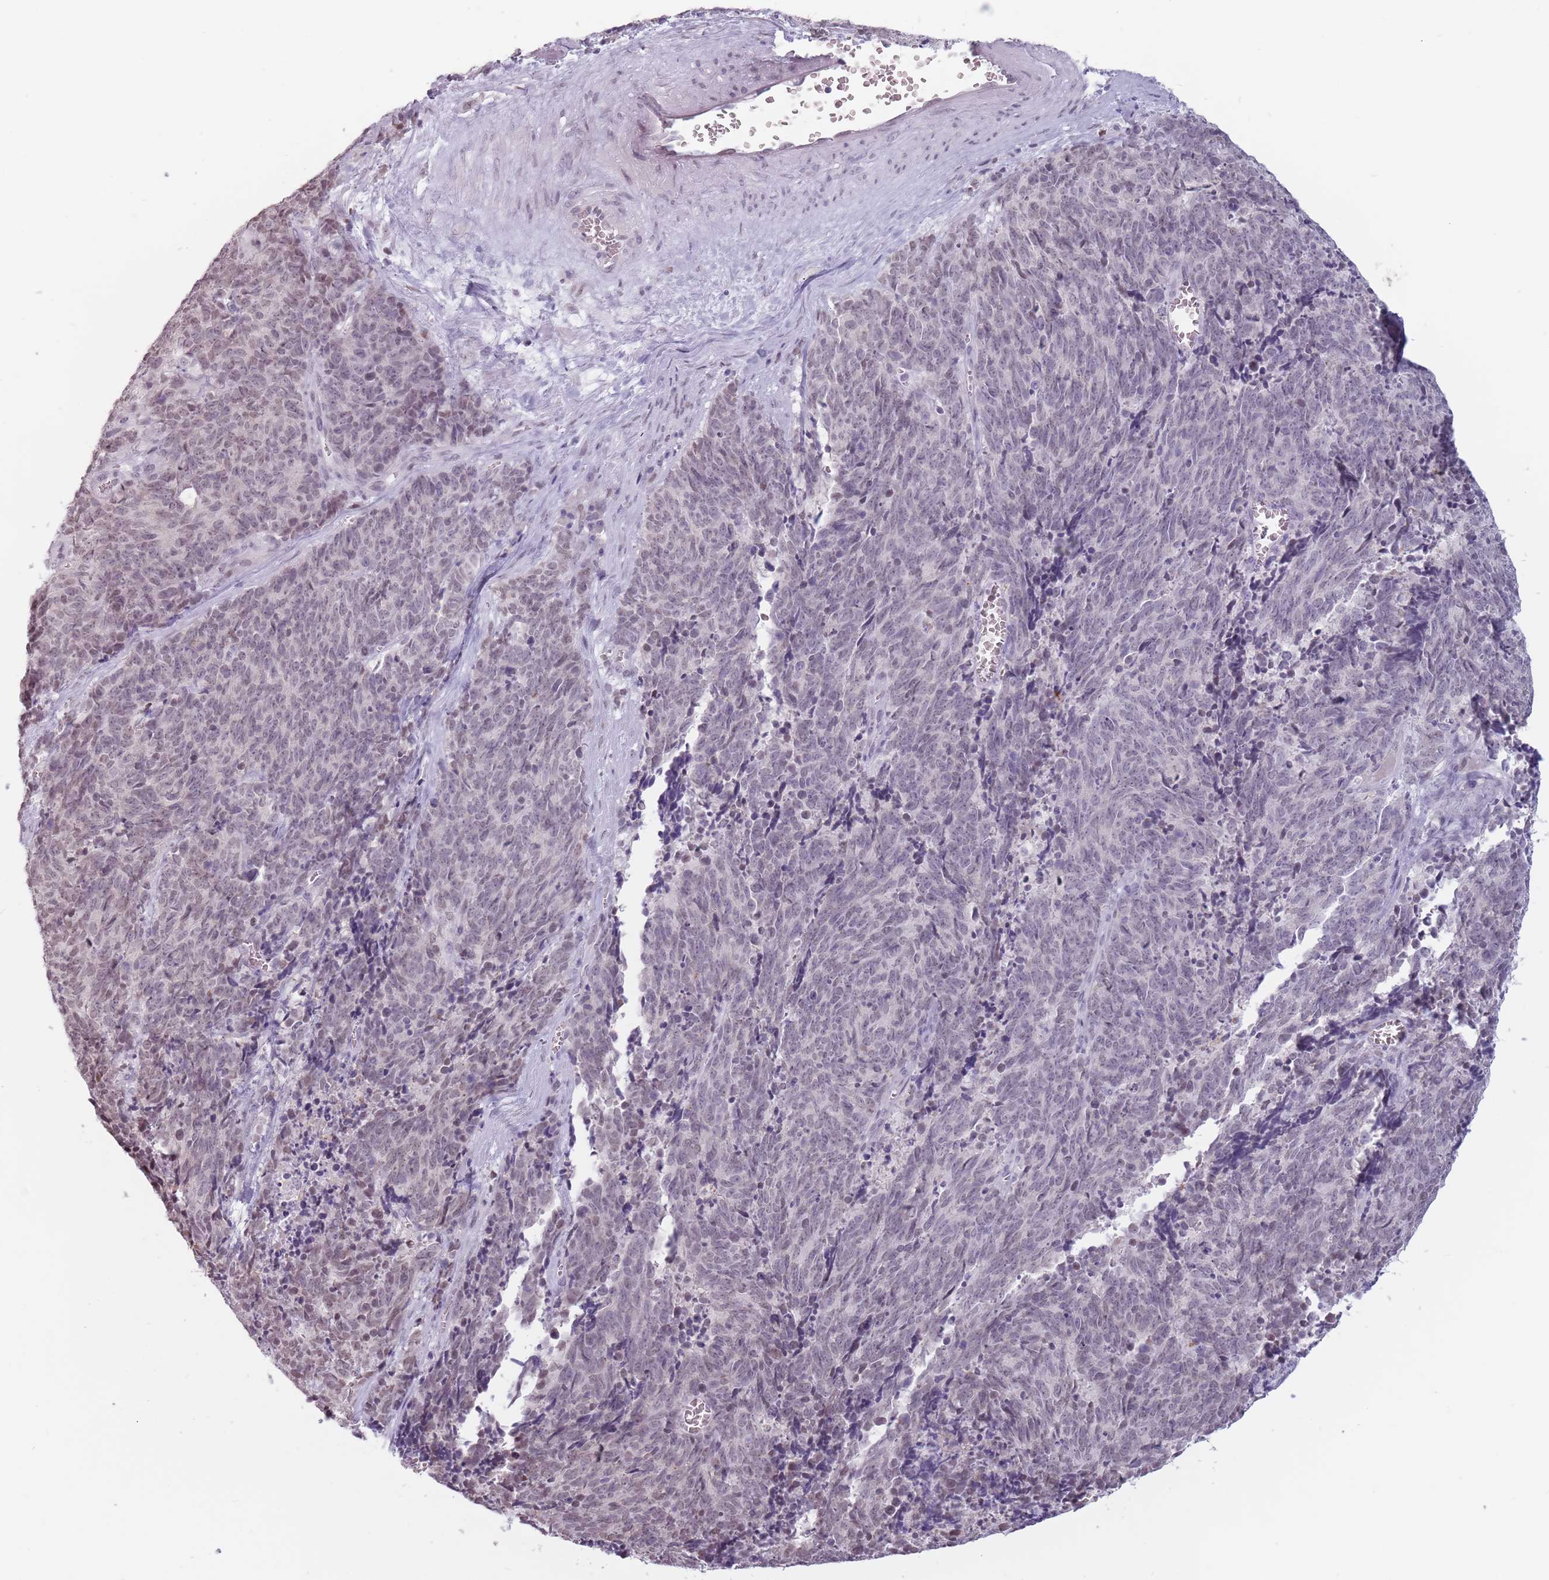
{"staining": {"intensity": "weak", "quantity": "25%-75%", "location": "nuclear"}, "tissue": "cervical cancer", "cell_type": "Tumor cells", "image_type": "cancer", "snomed": [{"axis": "morphology", "description": "Squamous cell carcinoma, NOS"}, {"axis": "topography", "description": "Cervix"}], "caption": "High-power microscopy captured an immunohistochemistry micrograph of cervical squamous cell carcinoma, revealing weak nuclear staining in about 25%-75% of tumor cells. (DAB IHC, brown staining for protein, blue staining for nuclei).", "gene": "PTCHD1", "patient": {"sex": "female", "age": 29}}